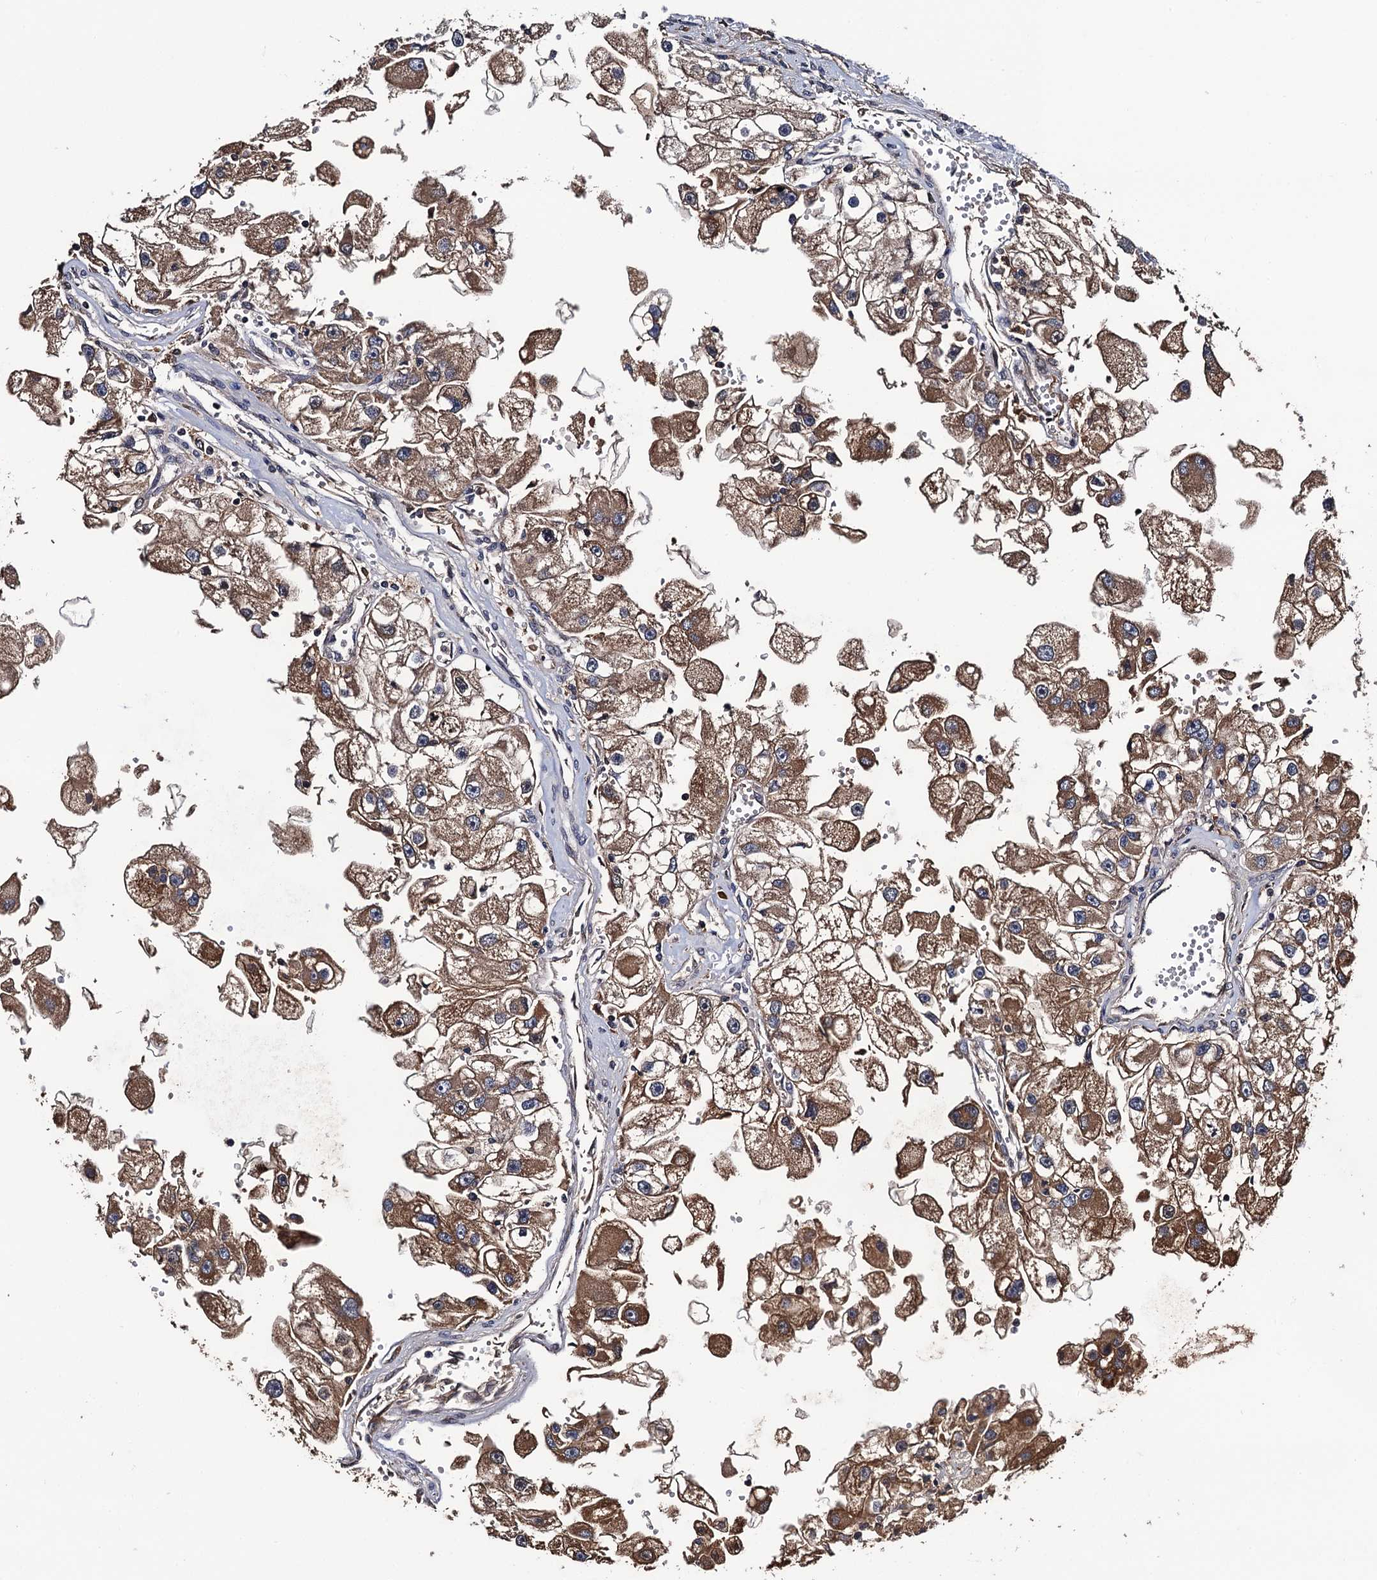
{"staining": {"intensity": "moderate", "quantity": ">75%", "location": "cytoplasmic/membranous"}, "tissue": "renal cancer", "cell_type": "Tumor cells", "image_type": "cancer", "snomed": [{"axis": "morphology", "description": "Adenocarcinoma, NOS"}, {"axis": "topography", "description": "Kidney"}], "caption": "This micrograph shows renal adenocarcinoma stained with IHC to label a protein in brown. The cytoplasmic/membranous of tumor cells show moderate positivity for the protein. Nuclei are counter-stained blue.", "gene": "RGS11", "patient": {"sex": "male", "age": 63}}